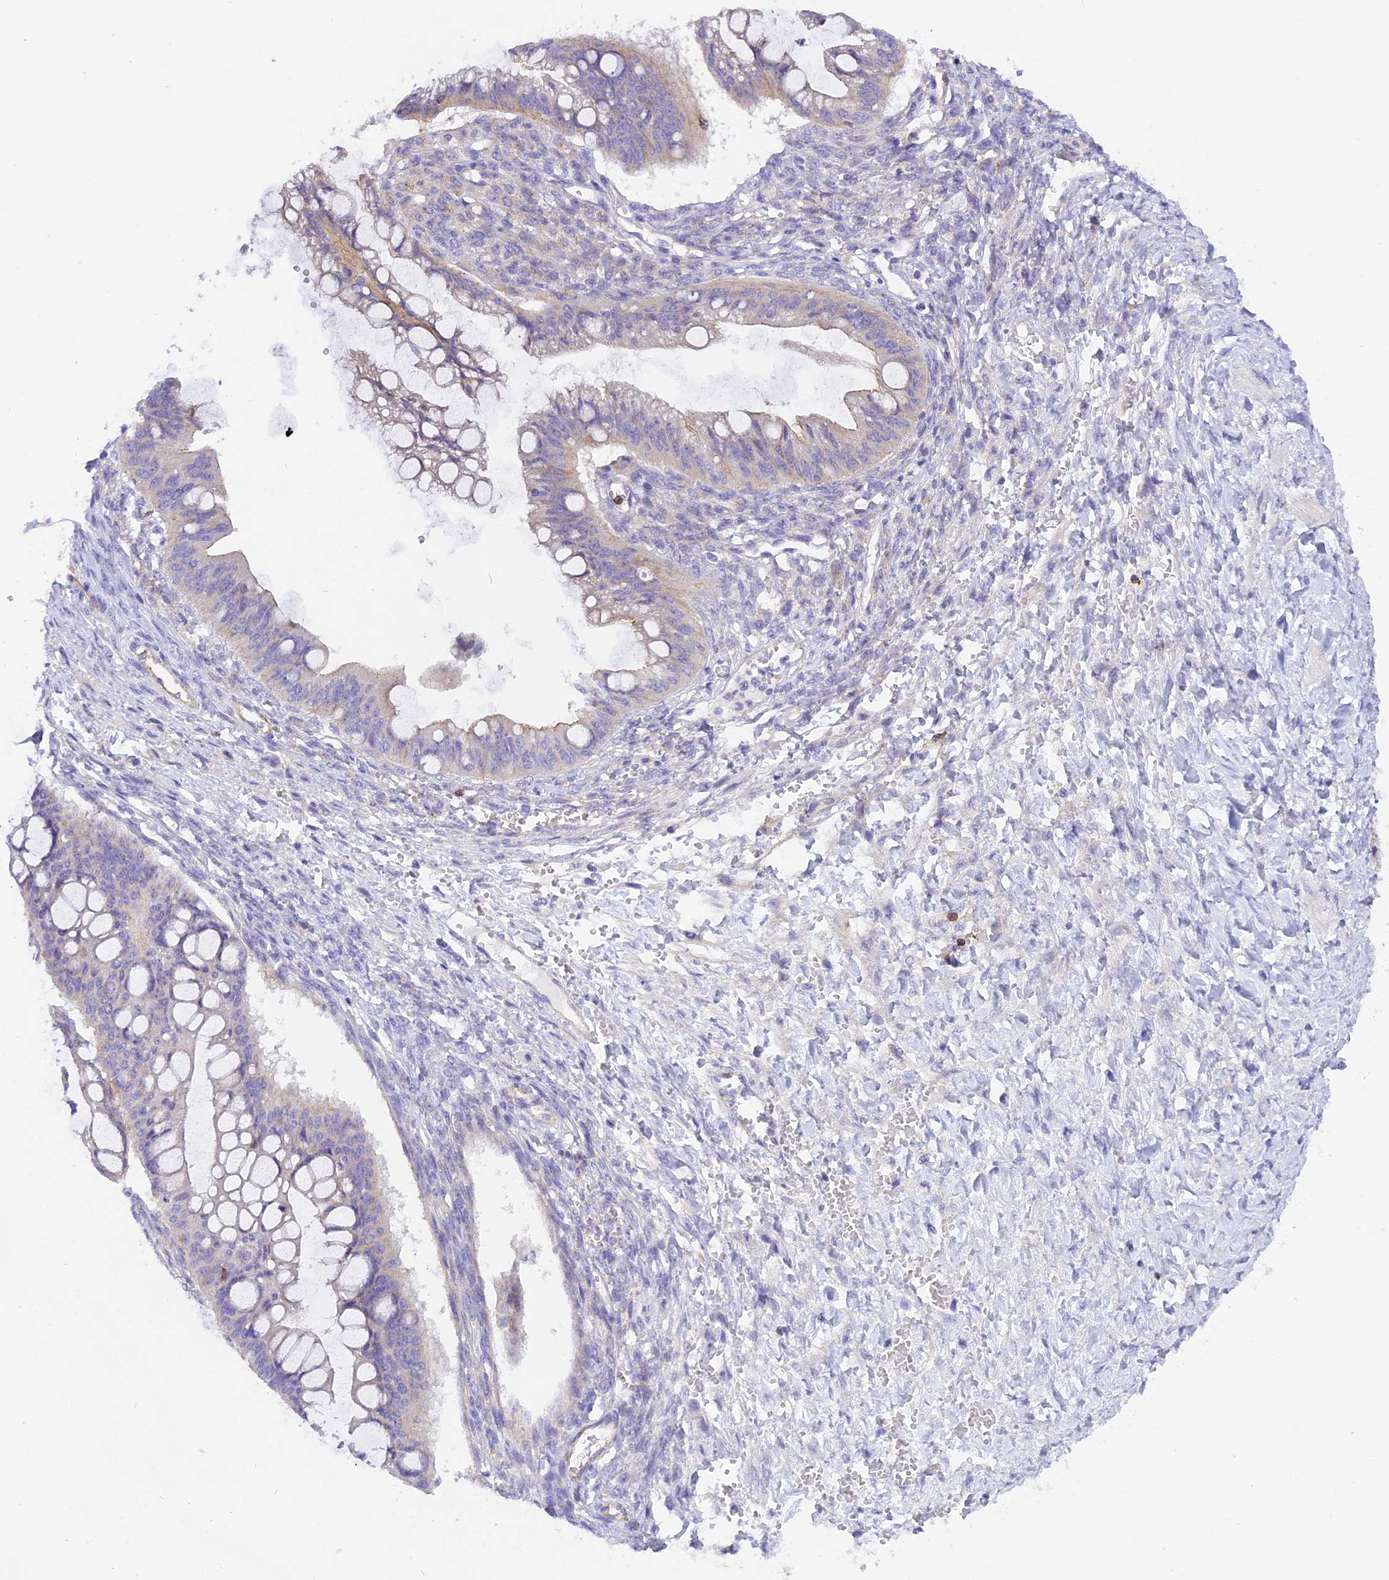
{"staining": {"intensity": "negative", "quantity": "none", "location": "none"}, "tissue": "ovarian cancer", "cell_type": "Tumor cells", "image_type": "cancer", "snomed": [{"axis": "morphology", "description": "Cystadenocarcinoma, mucinous, NOS"}, {"axis": "topography", "description": "Ovary"}], "caption": "IHC micrograph of neoplastic tissue: mucinous cystadenocarcinoma (ovarian) stained with DAB (3,3'-diaminobenzidine) demonstrates no significant protein expression in tumor cells.", "gene": "FAM193A", "patient": {"sex": "female", "age": 73}}